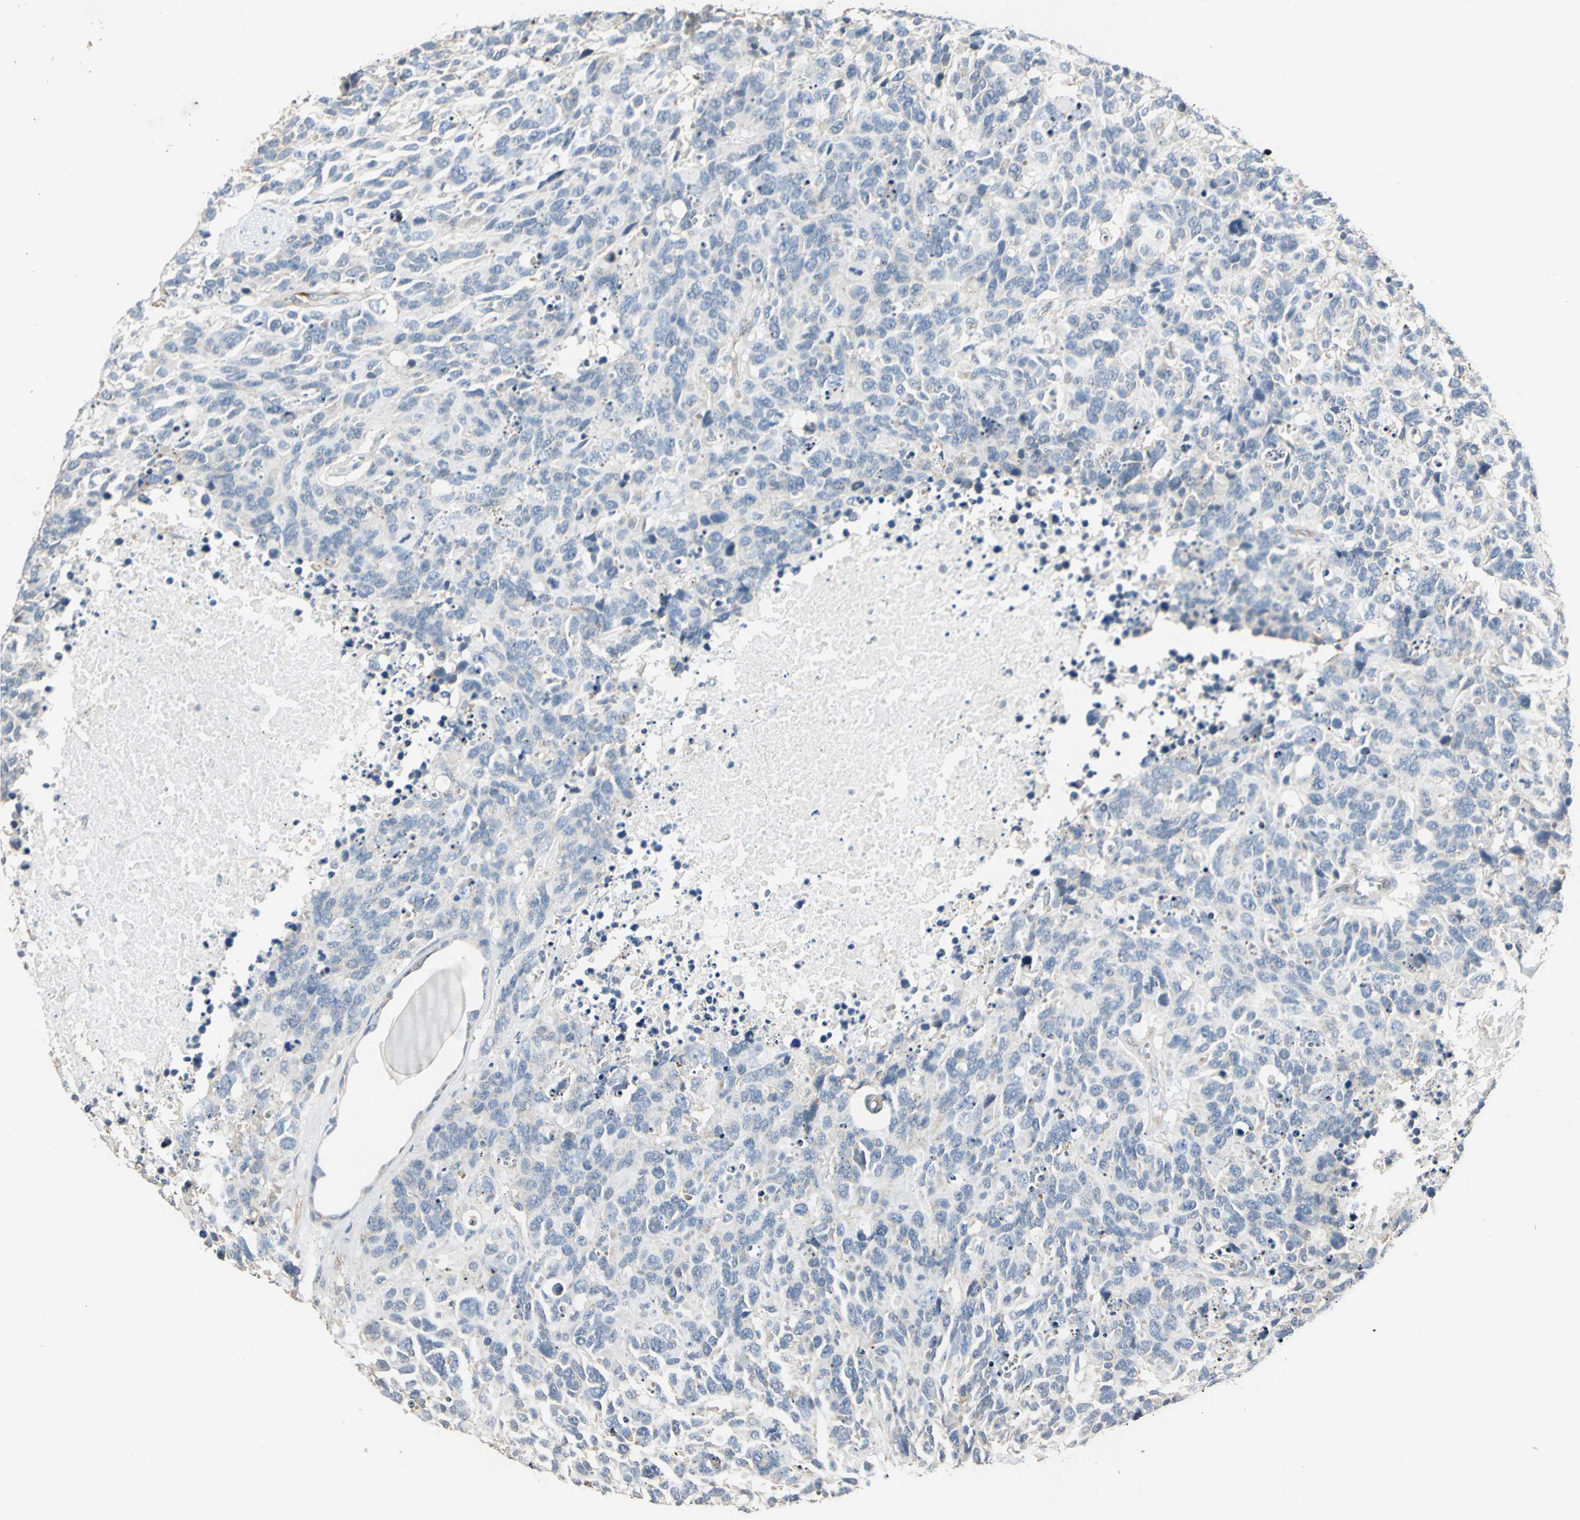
{"staining": {"intensity": "negative", "quantity": "none", "location": "none"}, "tissue": "lung cancer", "cell_type": "Tumor cells", "image_type": "cancer", "snomed": [{"axis": "morphology", "description": "Neoplasm, malignant, NOS"}, {"axis": "topography", "description": "Lung"}], "caption": "An image of human lung malignant neoplasm is negative for staining in tumor cells.", "gene": "RAPGEF1", "patient": {"sex": "female", "age": 58}}